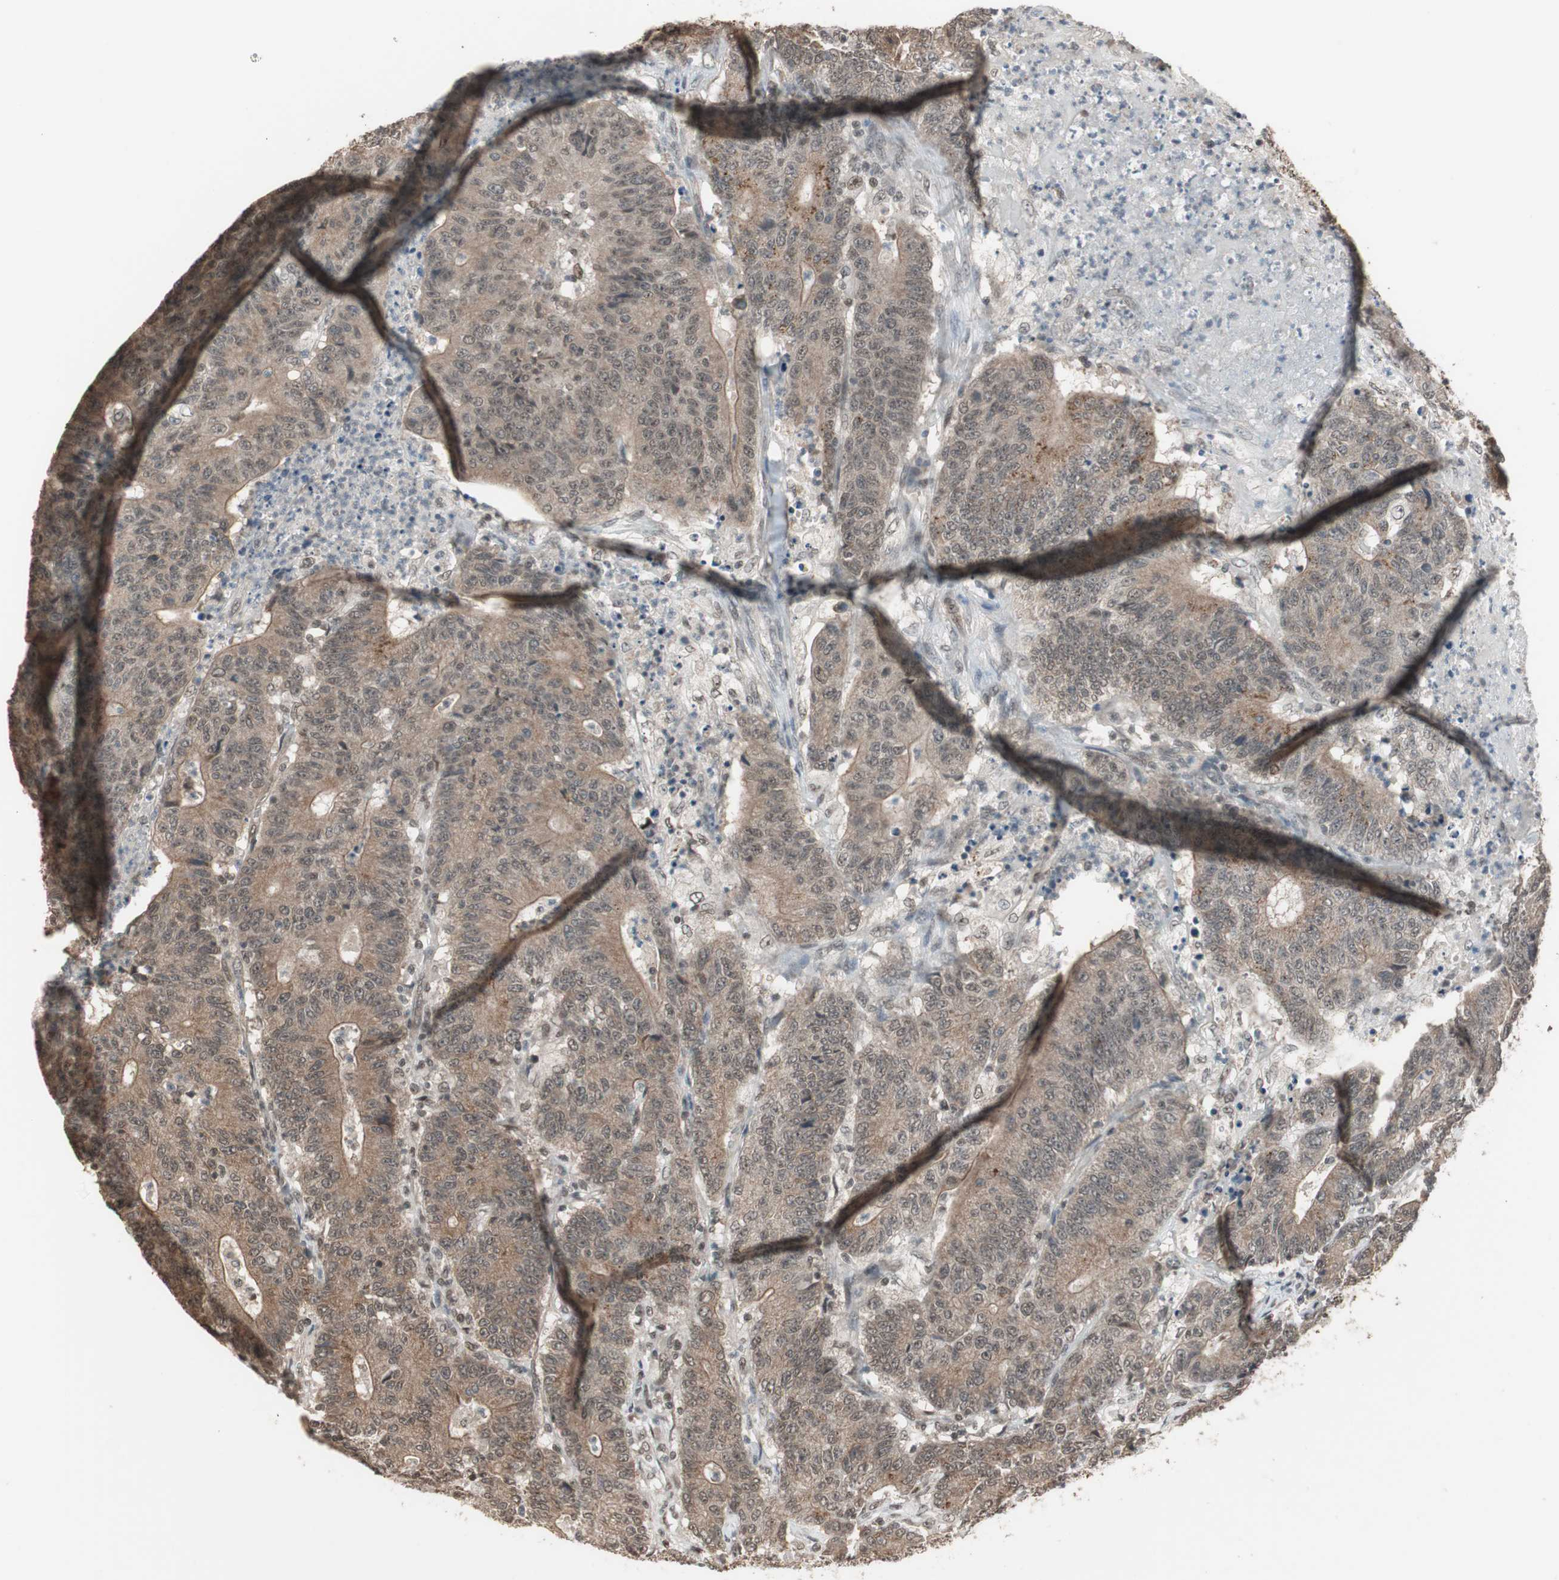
{"staining": {"intensity": "moderate", "quantity": ">75%", "location": "cytoplasmic/membranous"}, "tissue": "colorectal cancer", "cell_type": "Tumor cells", "image_type": "cancer", "snomed": [{"axis": "morphology", "description": "Normal tissue, NOS"}, {"axis": "morphology", "description": "Adenocarcinoma, NOS"}, {"axis": "topography", "description": "Colon"}], "caption": "Immunohistochemical staining of human colorectal cancer (adenocarcinoma) shows medium levels of moderate cytoplasmic/membranous staining in about >75% of tumor cells.", "gene": "DRAP1", "patient": {"sex": "female", "age": 75}}